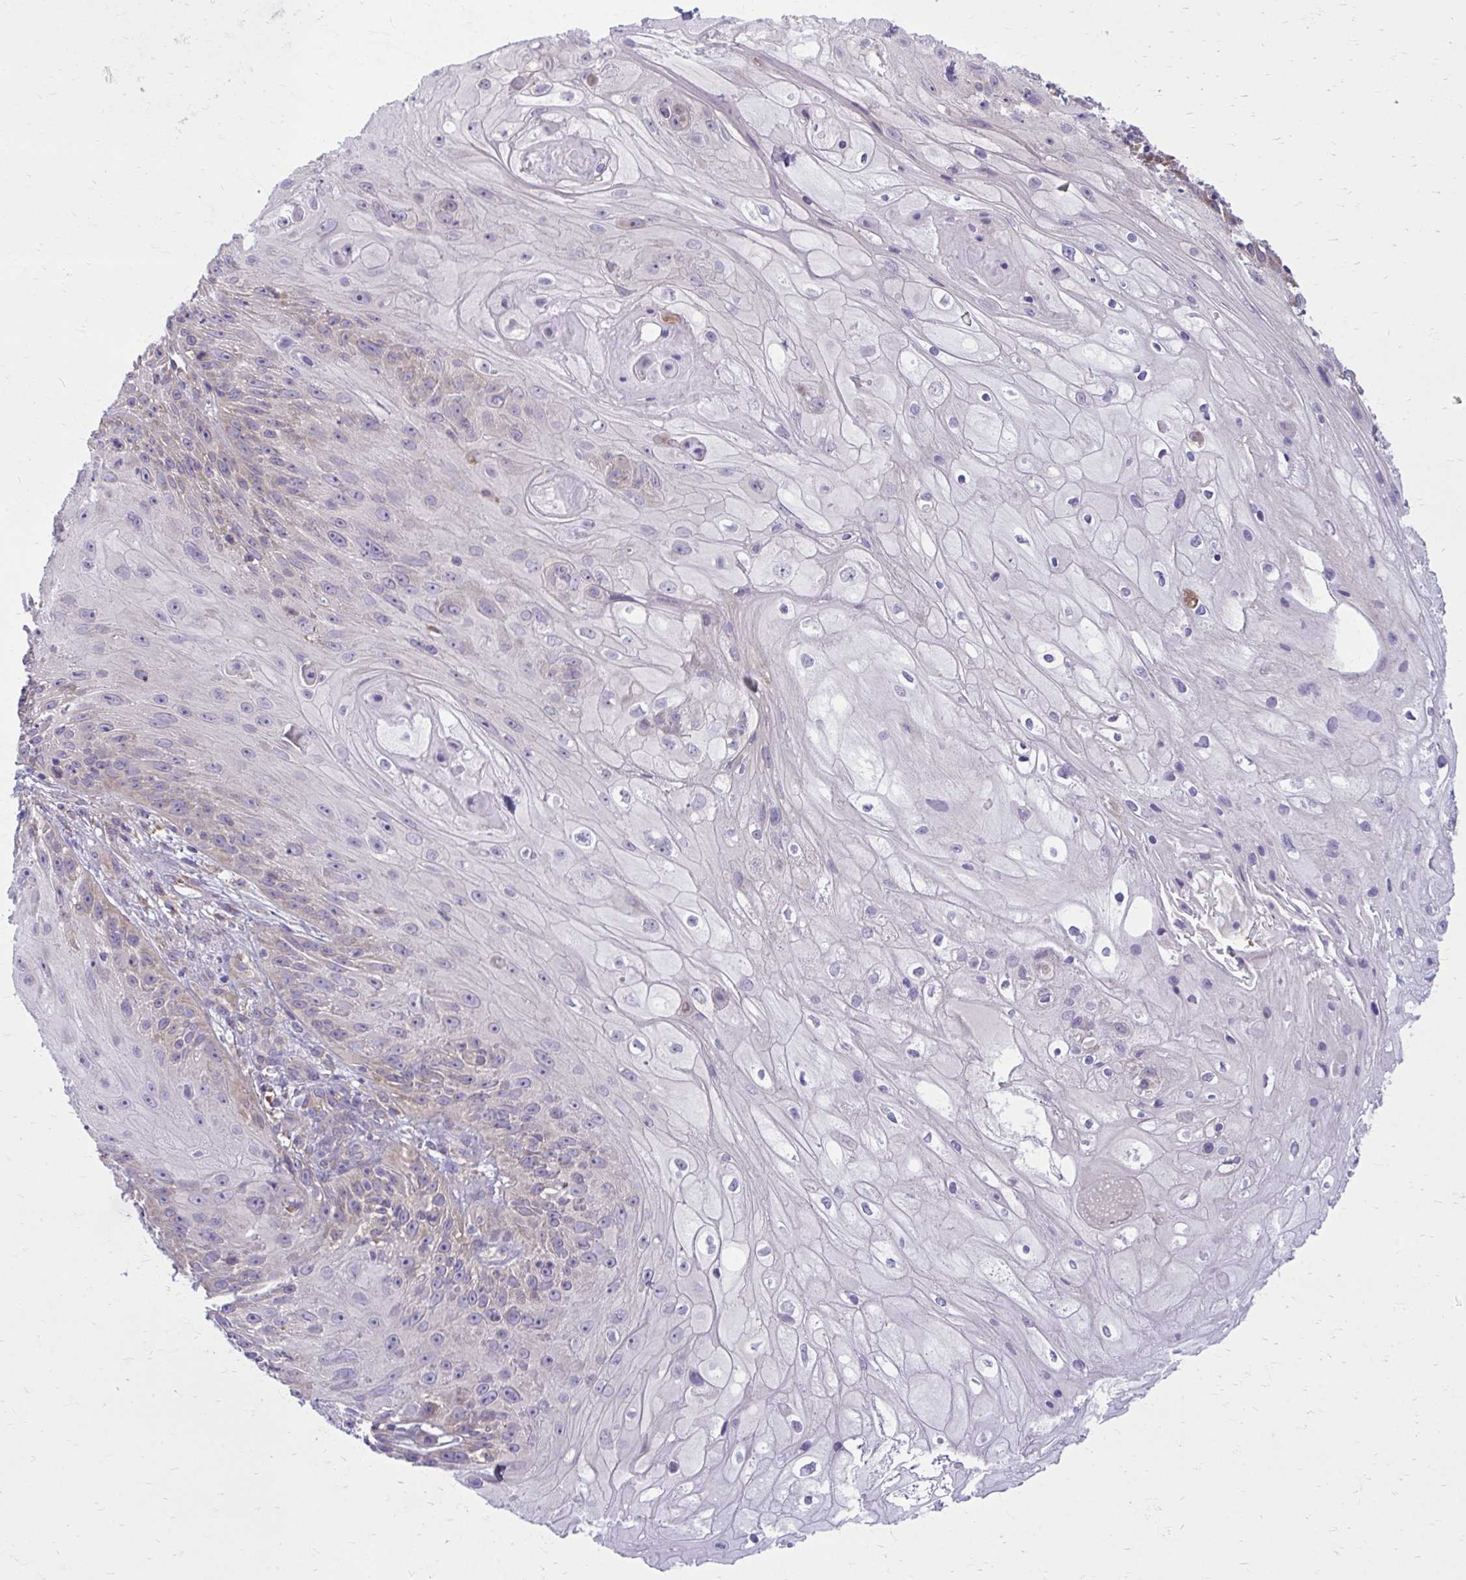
{"staining": {"intensity": "weak", "quantity": "<25%", "location": "cytoplasmic/membranous"}, "tissue": "skin cancer", "cell_type": "Tumor cells", "image_type": "cancer", "snomed": [{"axis": "morphology", "description": "Squamous cell carcinoma, NOS"}, {"axis": "topography", "description": "Skin"}, {"axis": "topography", "description": "Vulva"}], "caption": "The micrograph exhibits no staining of tumor cells in skin cancer (squamous cell carcinoma). Nuclei are stained in blue.", "gene": "CEMP1", "patient": {"sex": "female", "age": 76}}